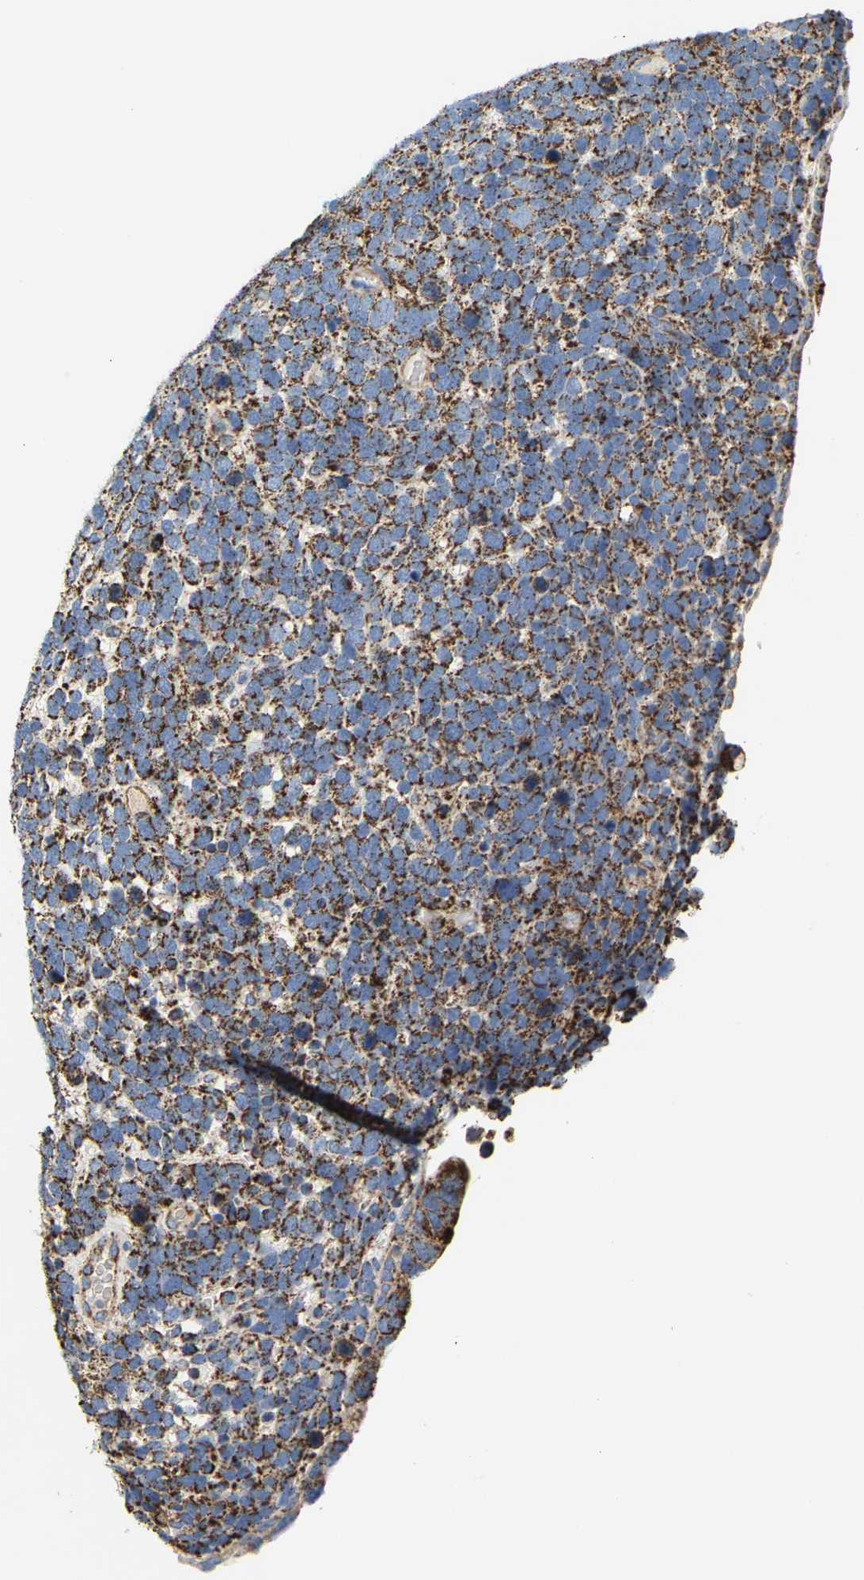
{"staining": {"intensity": "moderate", "quantity": ">75%", "location": "cytoplasmic/membranous"}, "tissue": "urothelial cancer", "cell_type": "Tumor cells", "image_type": "cancer", "snomed": [{"axis": "morphology", "description": "Urothelial carcinoma, High grade"}, {"axis": "topography", "description": "Urinary bladder"}], "caption": "Protein staining displays moderate cytoplasmic/membranous expression in approximately >75% of tumor cells in urothelial cancer.", "gene": "SHMT2", "patient": {"sex": "female", "age": 82}}